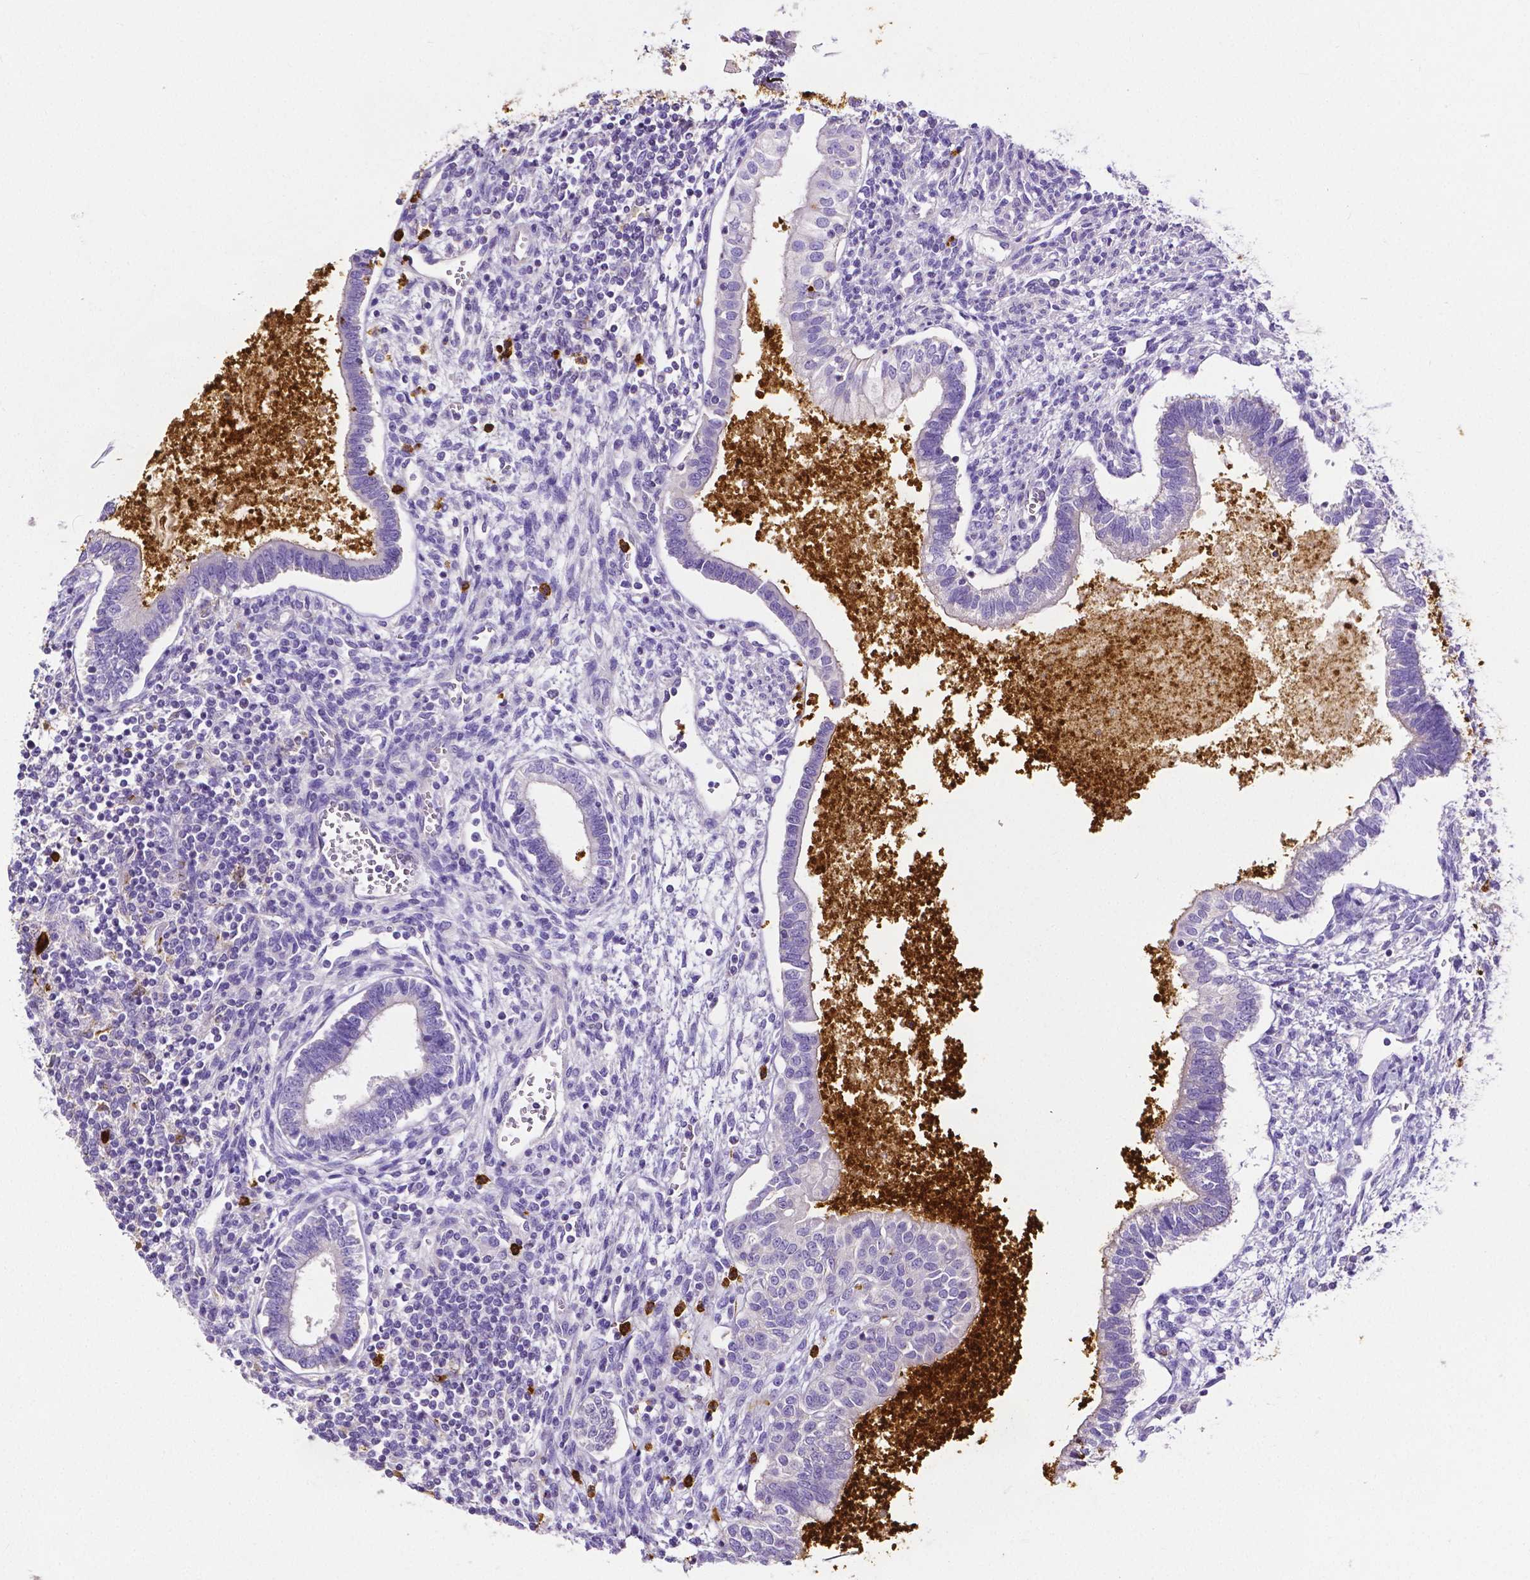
{"staining": {"intensity": "negative", "quantity": "none", "location": "none"}, "tissue": "testis cancer", "cell_type": "Tumor cells", "image_type": "cancer", "snomed": [{"axis": "morphology", "description": "Carcinoma, Embryonal, NOS"}, {"axis": "topography", "description": "Testis"}], "caption": "Immunohistochemistry histopathology image of neoplastic tissue: testis cancer stained with DAB exhibits no significant protein positivity in tumor cells.", "gene": "MMP9", "patient": {"sex": "male", "age": 37}}